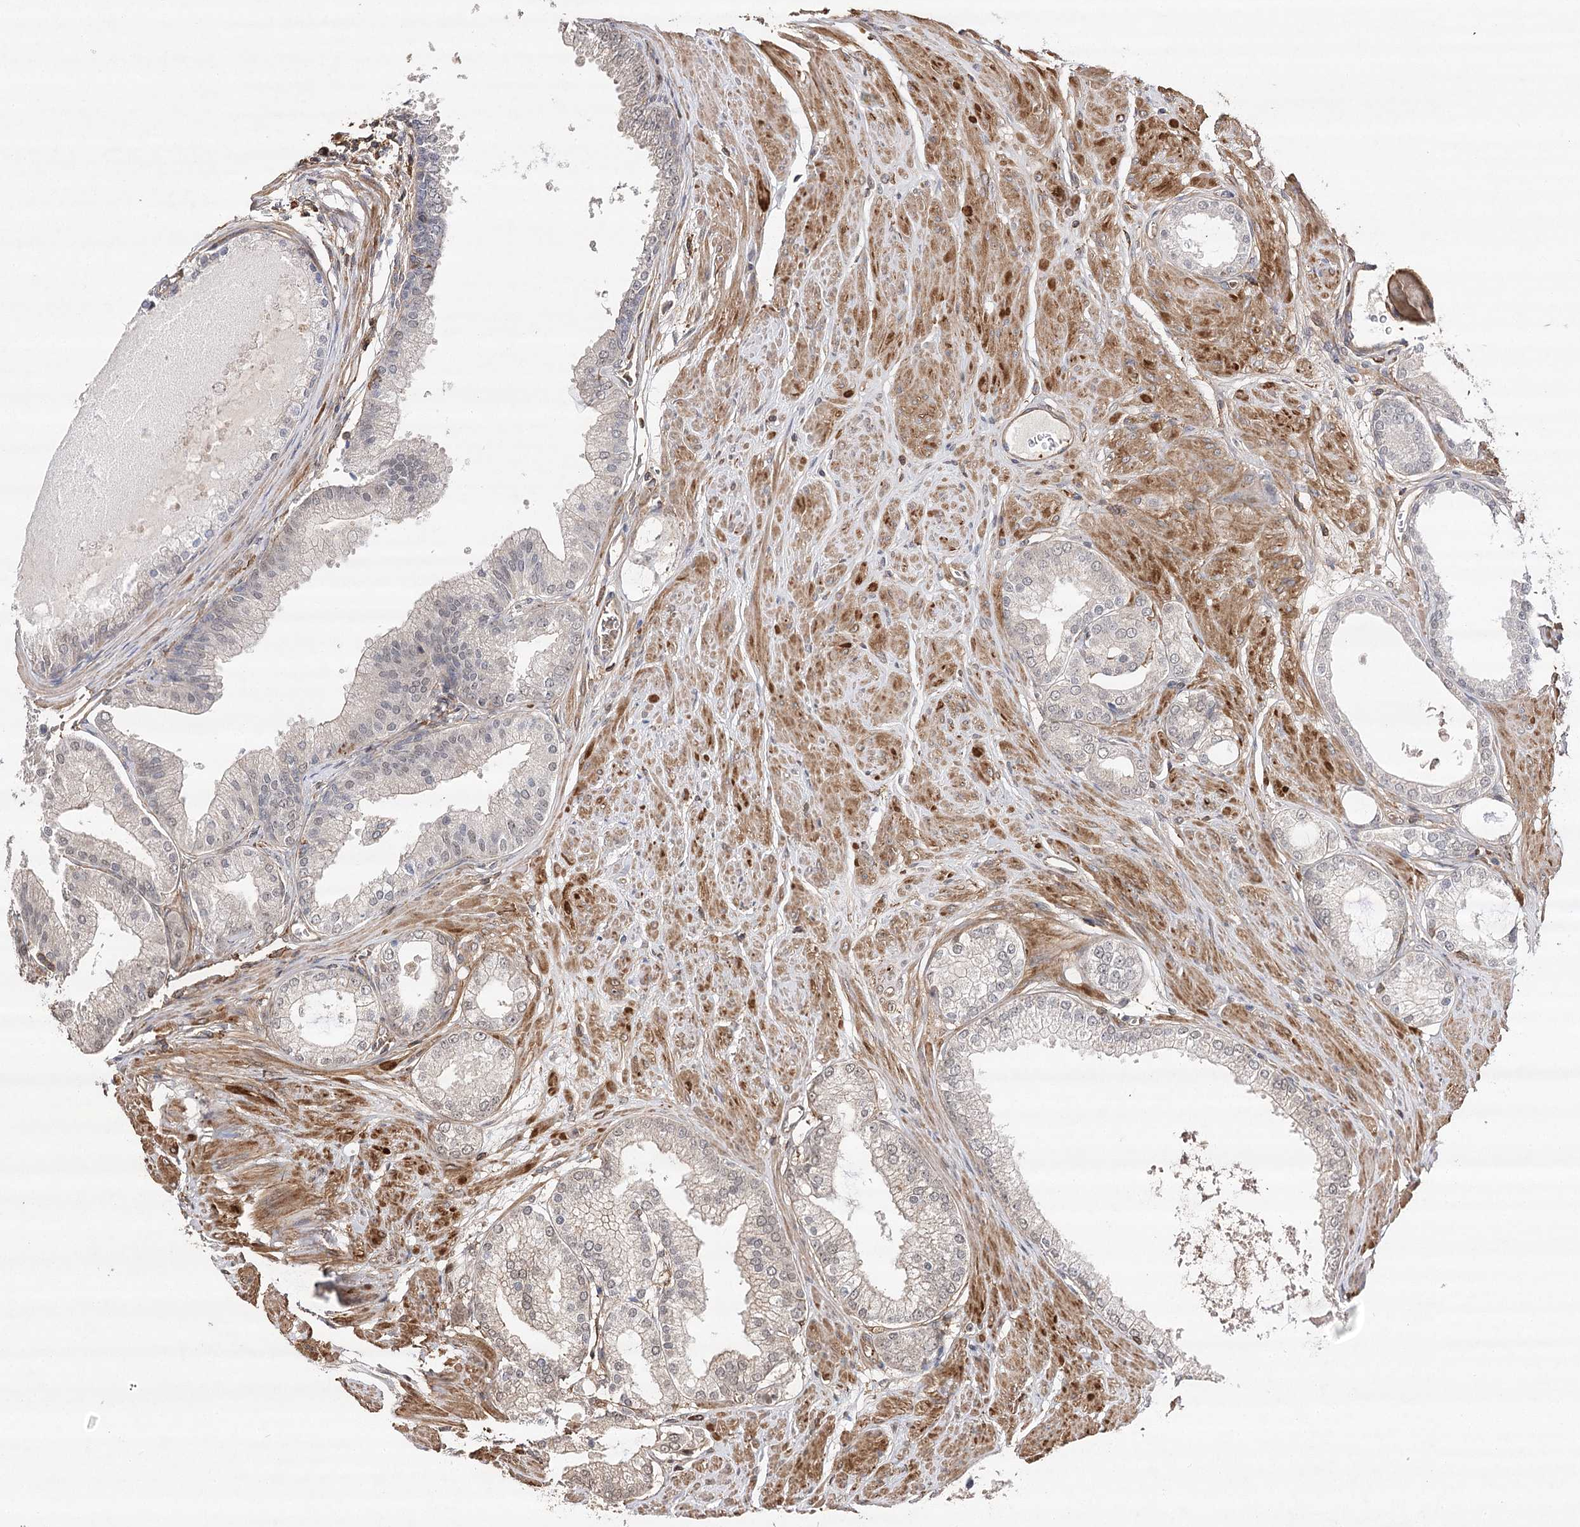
{"staining": {"intensity": "weak", "quantity": "<25%", "location": "cytoplasmic/membranous"}, "tissue": "prostate cancer", "cell_type": "Tumor cells", "image_type": "cancer", "snomed": [{"axis": "morphology", "description": "Adenocarcinoma, High grade"}, {"axis": "topography", "description": "Prostate"}], "caption": "Human prostate high-grade adenocarcinoma stained for a protein using immunohistochemistry exhibits no staining in tumor cells.", "gene": "OBSL1", "patient": {"sex": "male", "age": 61}}